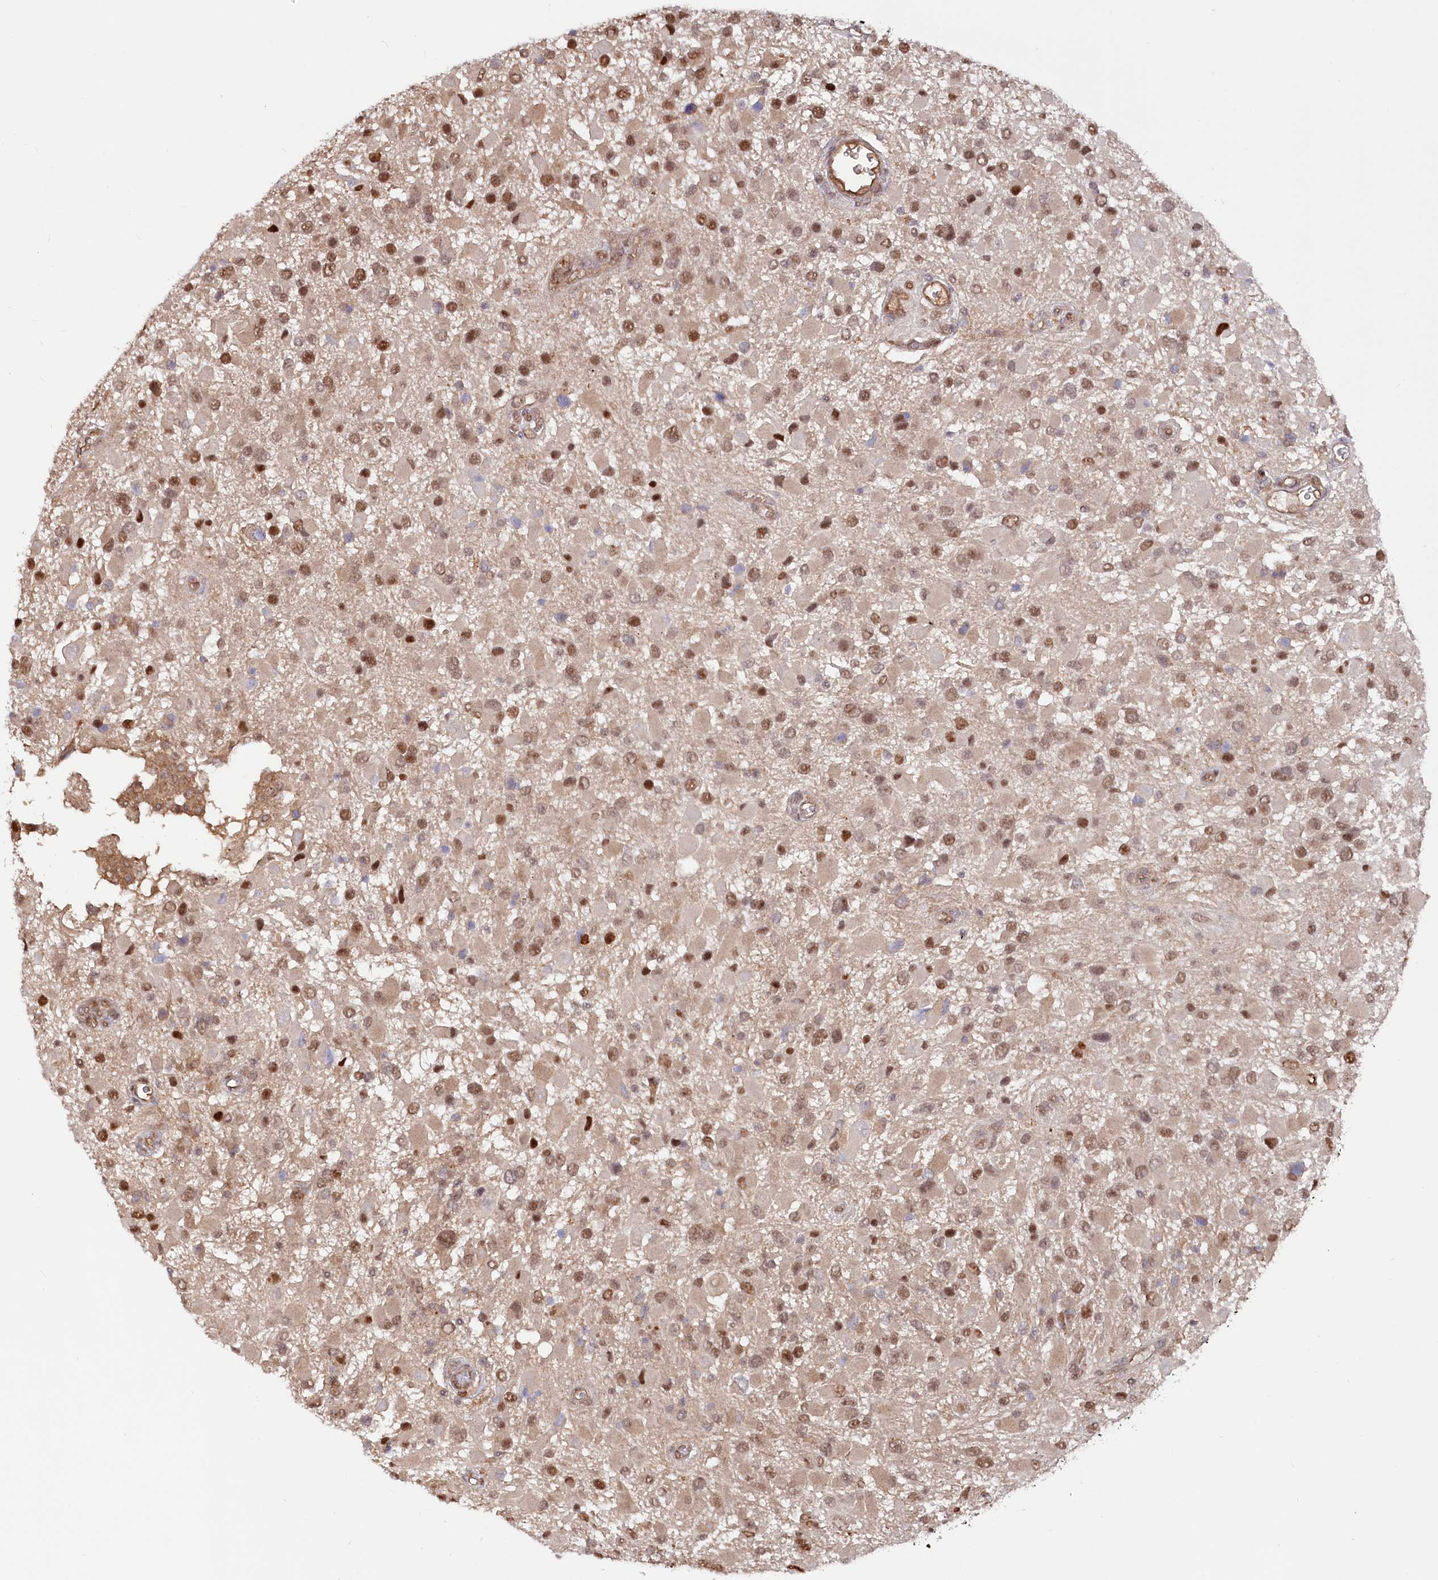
{"staining": {"intensity": "moderate", "quantity": ">75%", "location": "nuclear"}, "tissue": "glioma", "cell_type": "Tumor cells", "image_type": "cancer", "snomed": [{"axis": "morphology", "description": "Glioma, malignant, High grade"}, {"axis": "topography", "description": "Brain"}], "caption": "Tumor cells exhibit moderate nuclear positivity in approximately >75% of cells in glioma. (Stains: DAB in brown, nuclei in blue, Microscopy: brightfield microscopy at high magnification).", "gene": "PSMA1", "patient": {"sex": "male", "age": 53}}